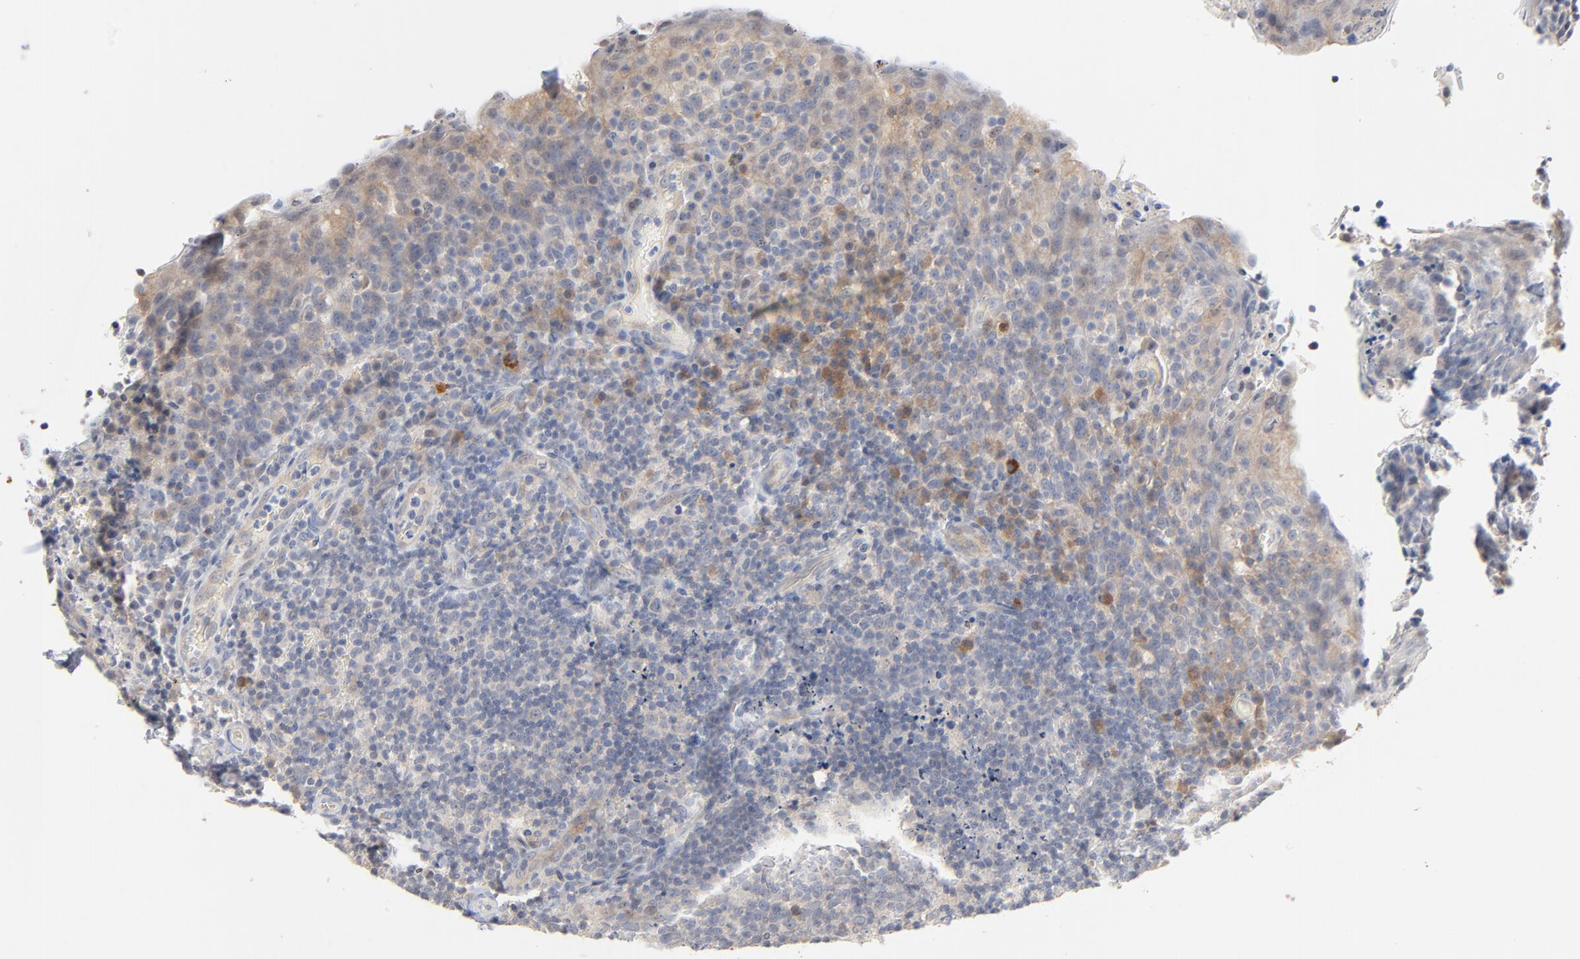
{"staining": {"intensity": "weak", "quantity": "<25%", "location": "cytoplasmic/membranous"}, "tissue": "tonsil", "cell_type": "Germinal center cells", "image_type": "normal", "snomed": [{"axis": "morphology", "description": "Normal tissue, NOS"}, {"axis": "topography", "description": "Tonsil"}], "caption": "Immunohistochemistry (IHC) of benign human tonsil shows no expression in germinal center cells. (DAB IHC visualized using brightfield microscopy, high magnification).", "gene": "EPCAM", "patient": {"sex": "male", "age": 17}}